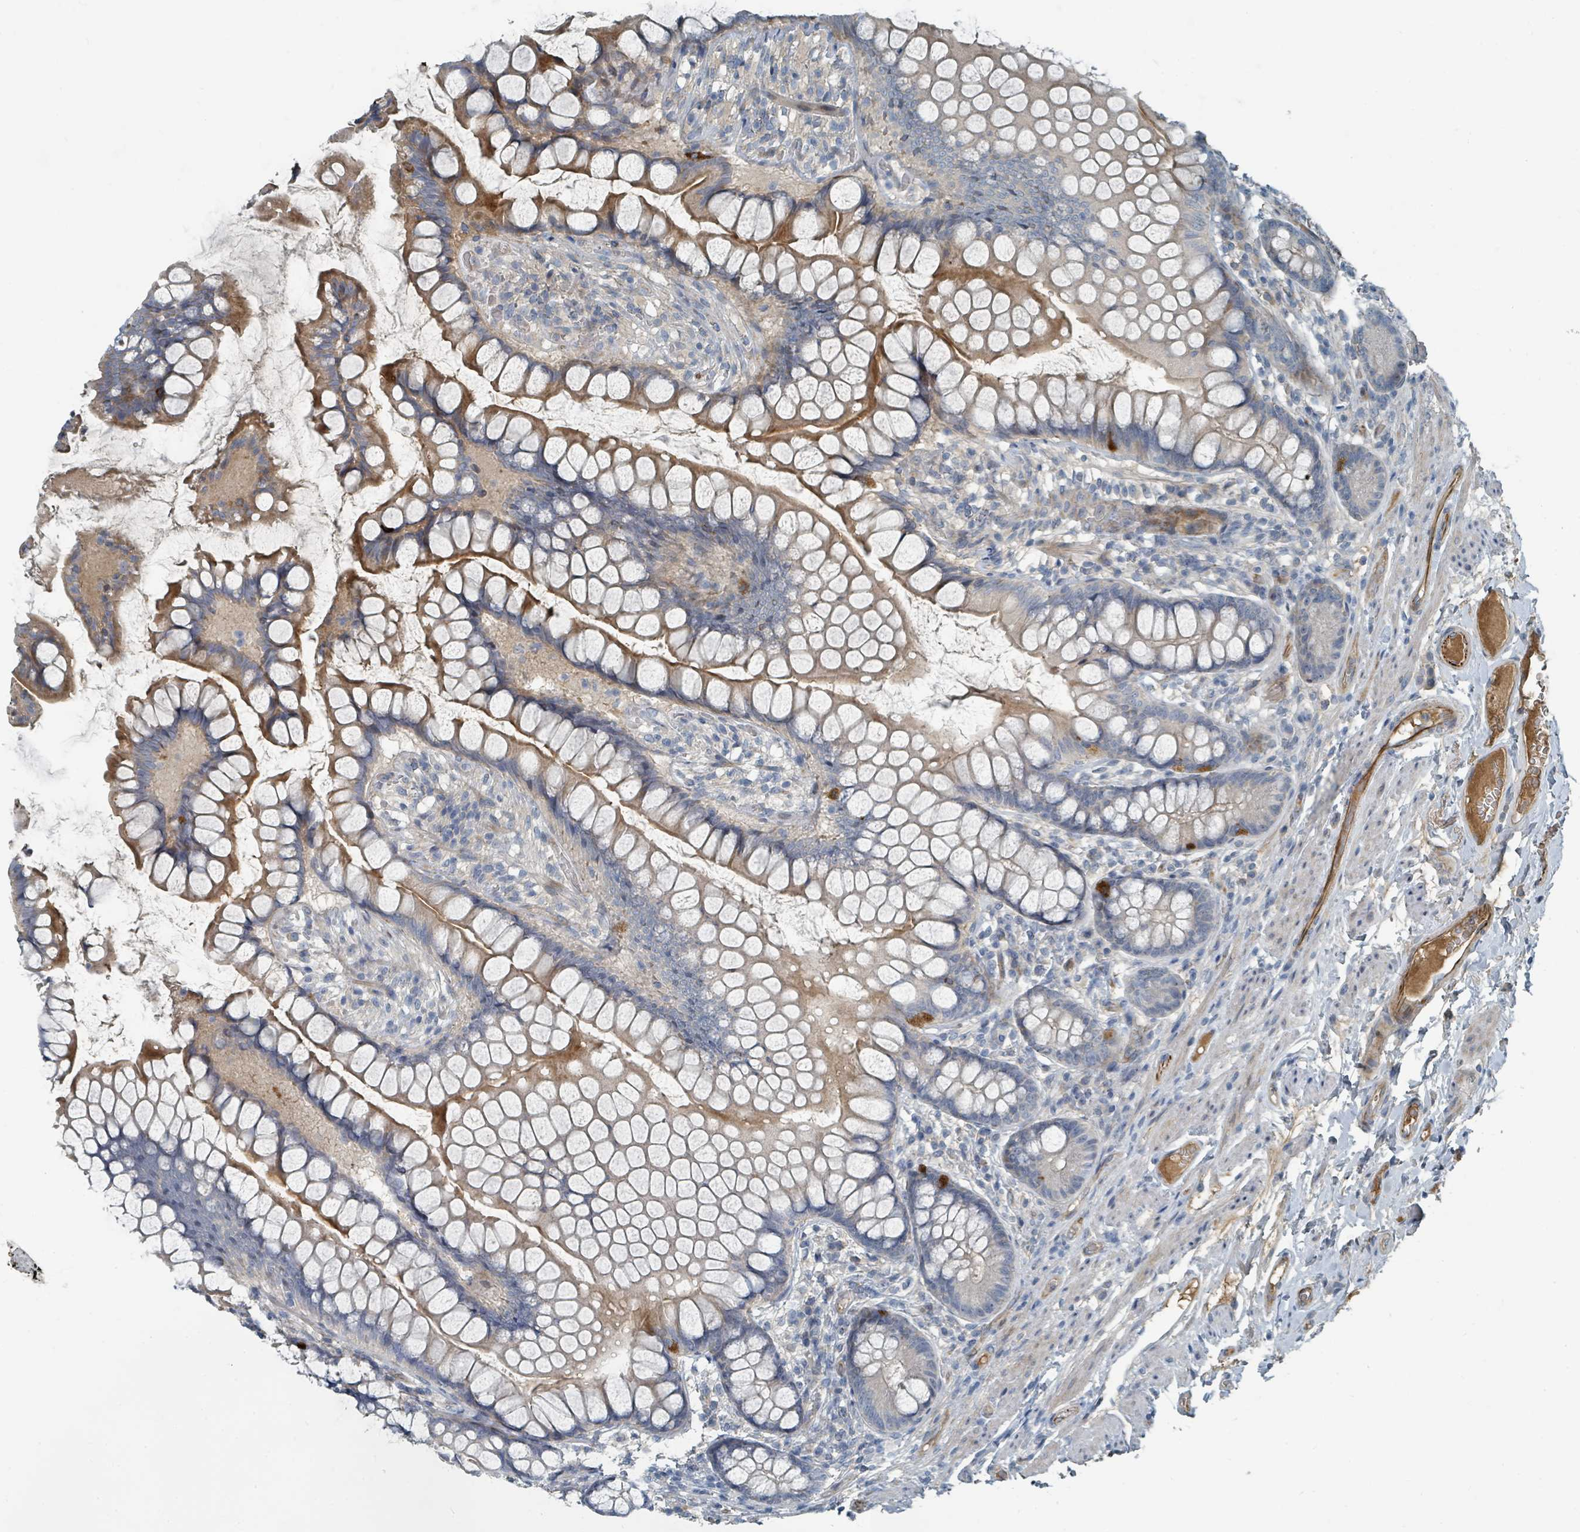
{"staining": {"intensity": "moderate", "quantity": "25%-75%", "location": "cytoplasmic/membranous"}, "tissue": "small intestine", "cell_type": "Glandular cells", "image_type": "normal", "snomed": [{"axis": "morphology", "description": "Normal tissue, NOS"}, {"axis": "topography", "description": "Small intestine"}], "caption": "Moderate cytoplasmic/membranous protein staining is identified in about 25%-75% of glandular cells in small intestine. The staining was performed using DAB, with brown indicating positive protein expression. Nuclei are stained blue with hematoxylin.", "gene": "SLC44A5", "patient": {"sex": "male", "age": 70}}